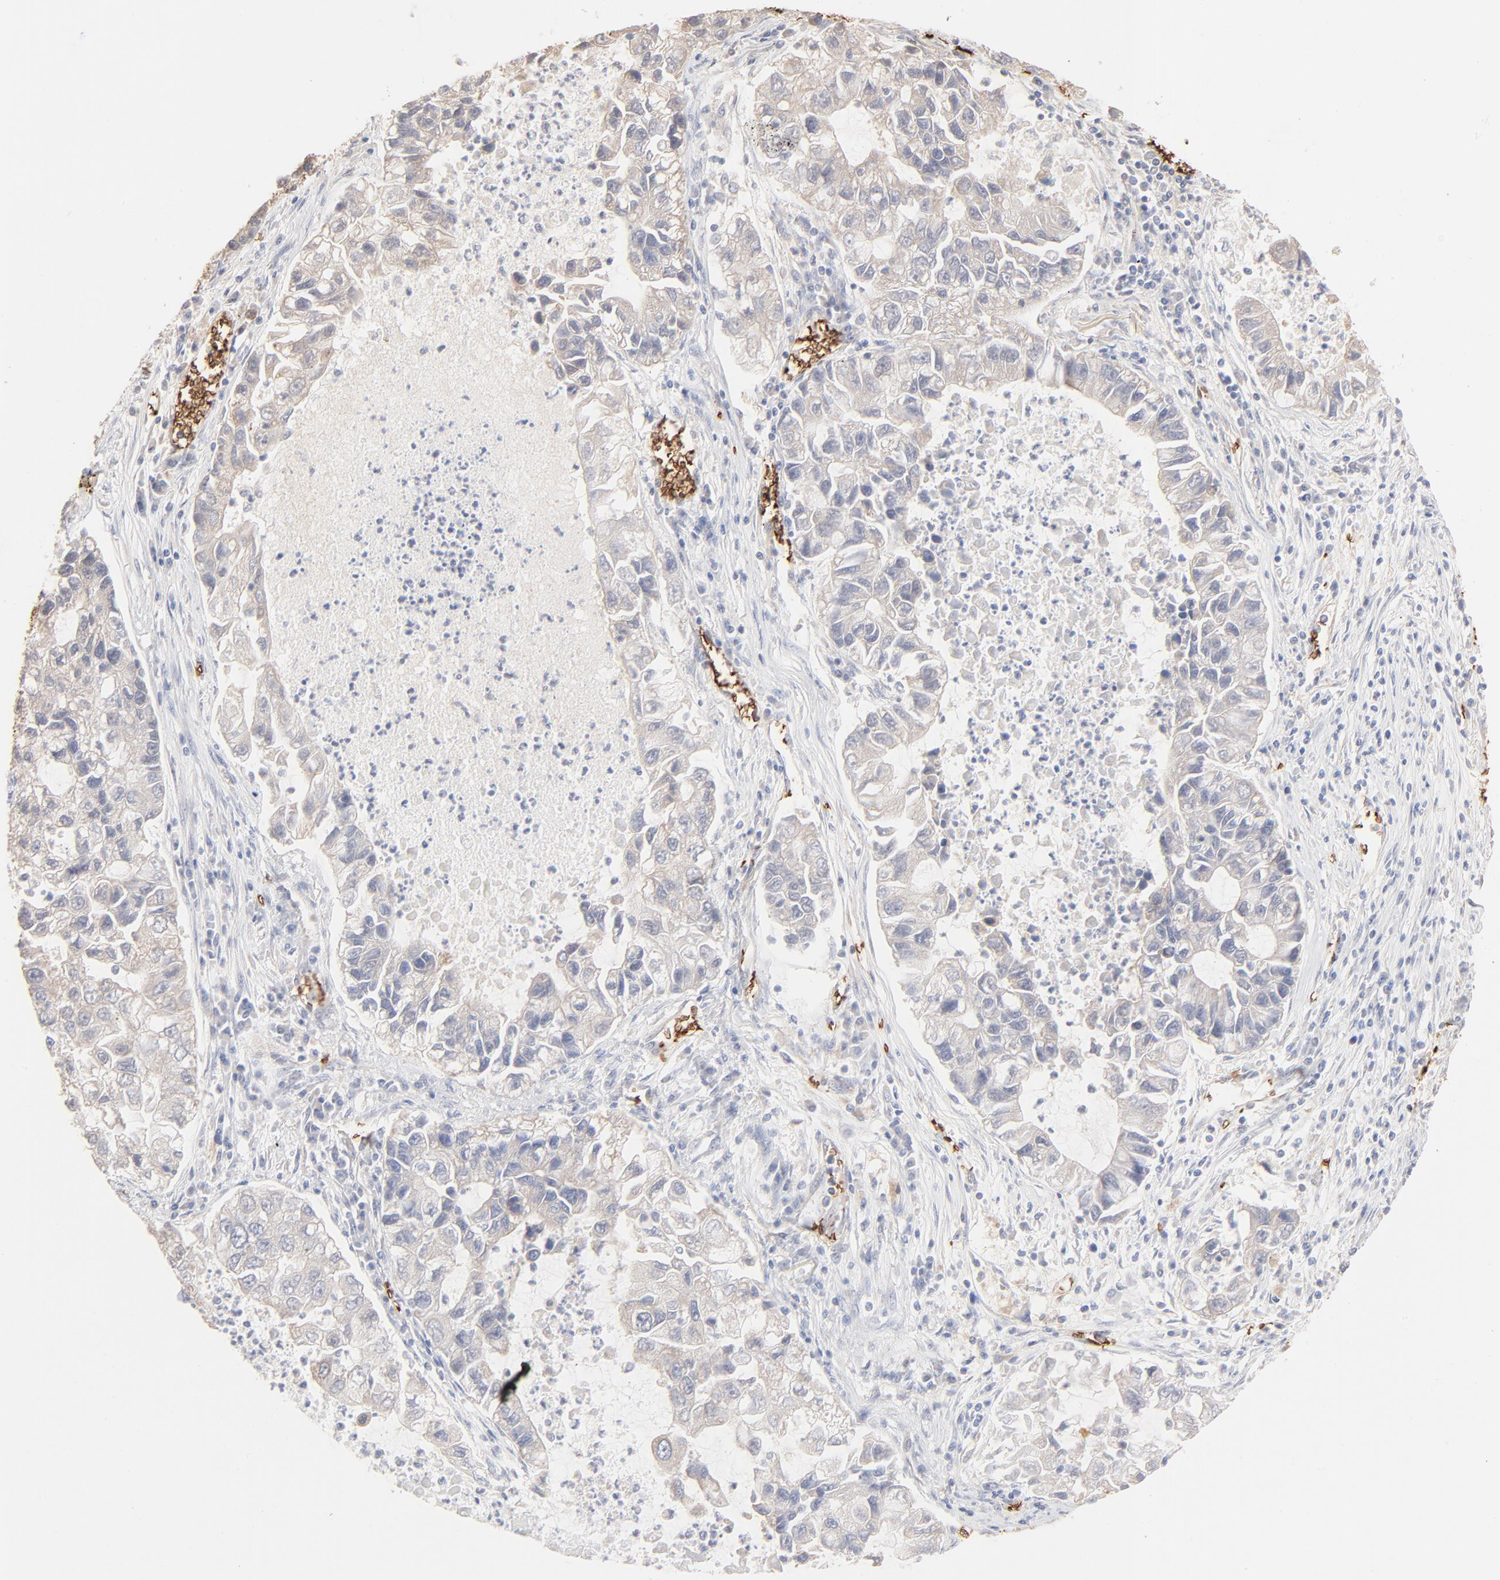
{"staining": {"intensity": "negative", "quantity": "none", "location": "none"}, "tissue": "lung cancer", "cell_type": "Tumor cells", "image_type": "cancer", "snomed": [{"axis": "morphology", "description": "Adenocarcinoma, NOS"}, {"axis": "topography", "description": "Lung"}], "caption": "This is an immunohistochemistry photomicrograph of human lung cancer (adenocarcinoma). There is no staining in tumor cells.", "gene": "SPTB", "patient": {"sex": "female", "age": 51}}